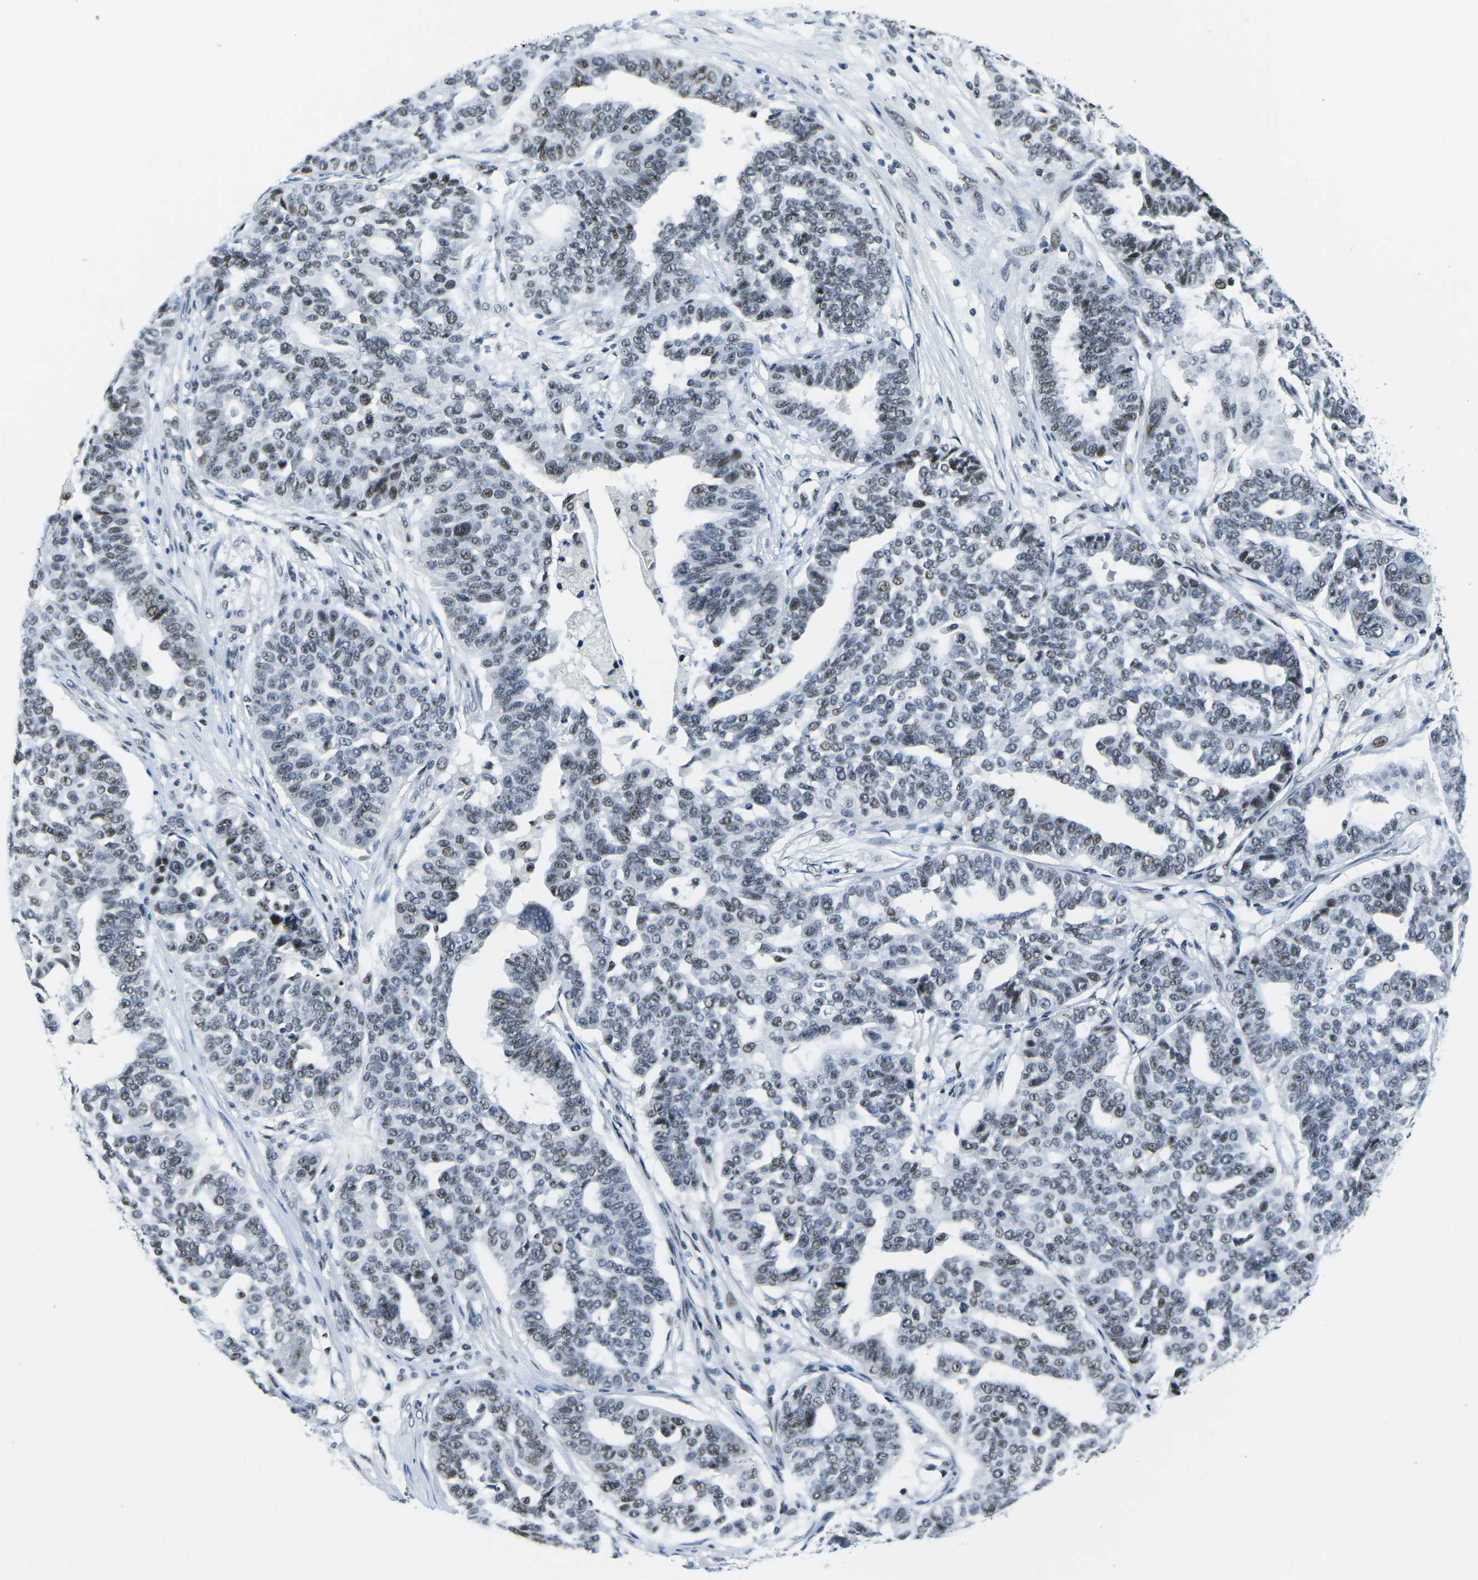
{"staining": {"intensity": "moderate", "quantity": "<25%", "location": "nuclear"}, "tissue": "ovarian cancer", "cell_type": "Tumor cells", "image_type": "cancer", "snomed": [{"axis": "morphology", "description": "Cystadenocarcinoma, serous, NOS"}, {"axis": "topography", "description": "Ovary"}], "caption": "Moderate nuclear expression for a protein is appreciated in about <25% of tumor cells of ovarian cancer using IHC.", "gene": "PRPF8", "patient": {"sex": "female", "age": 59}}